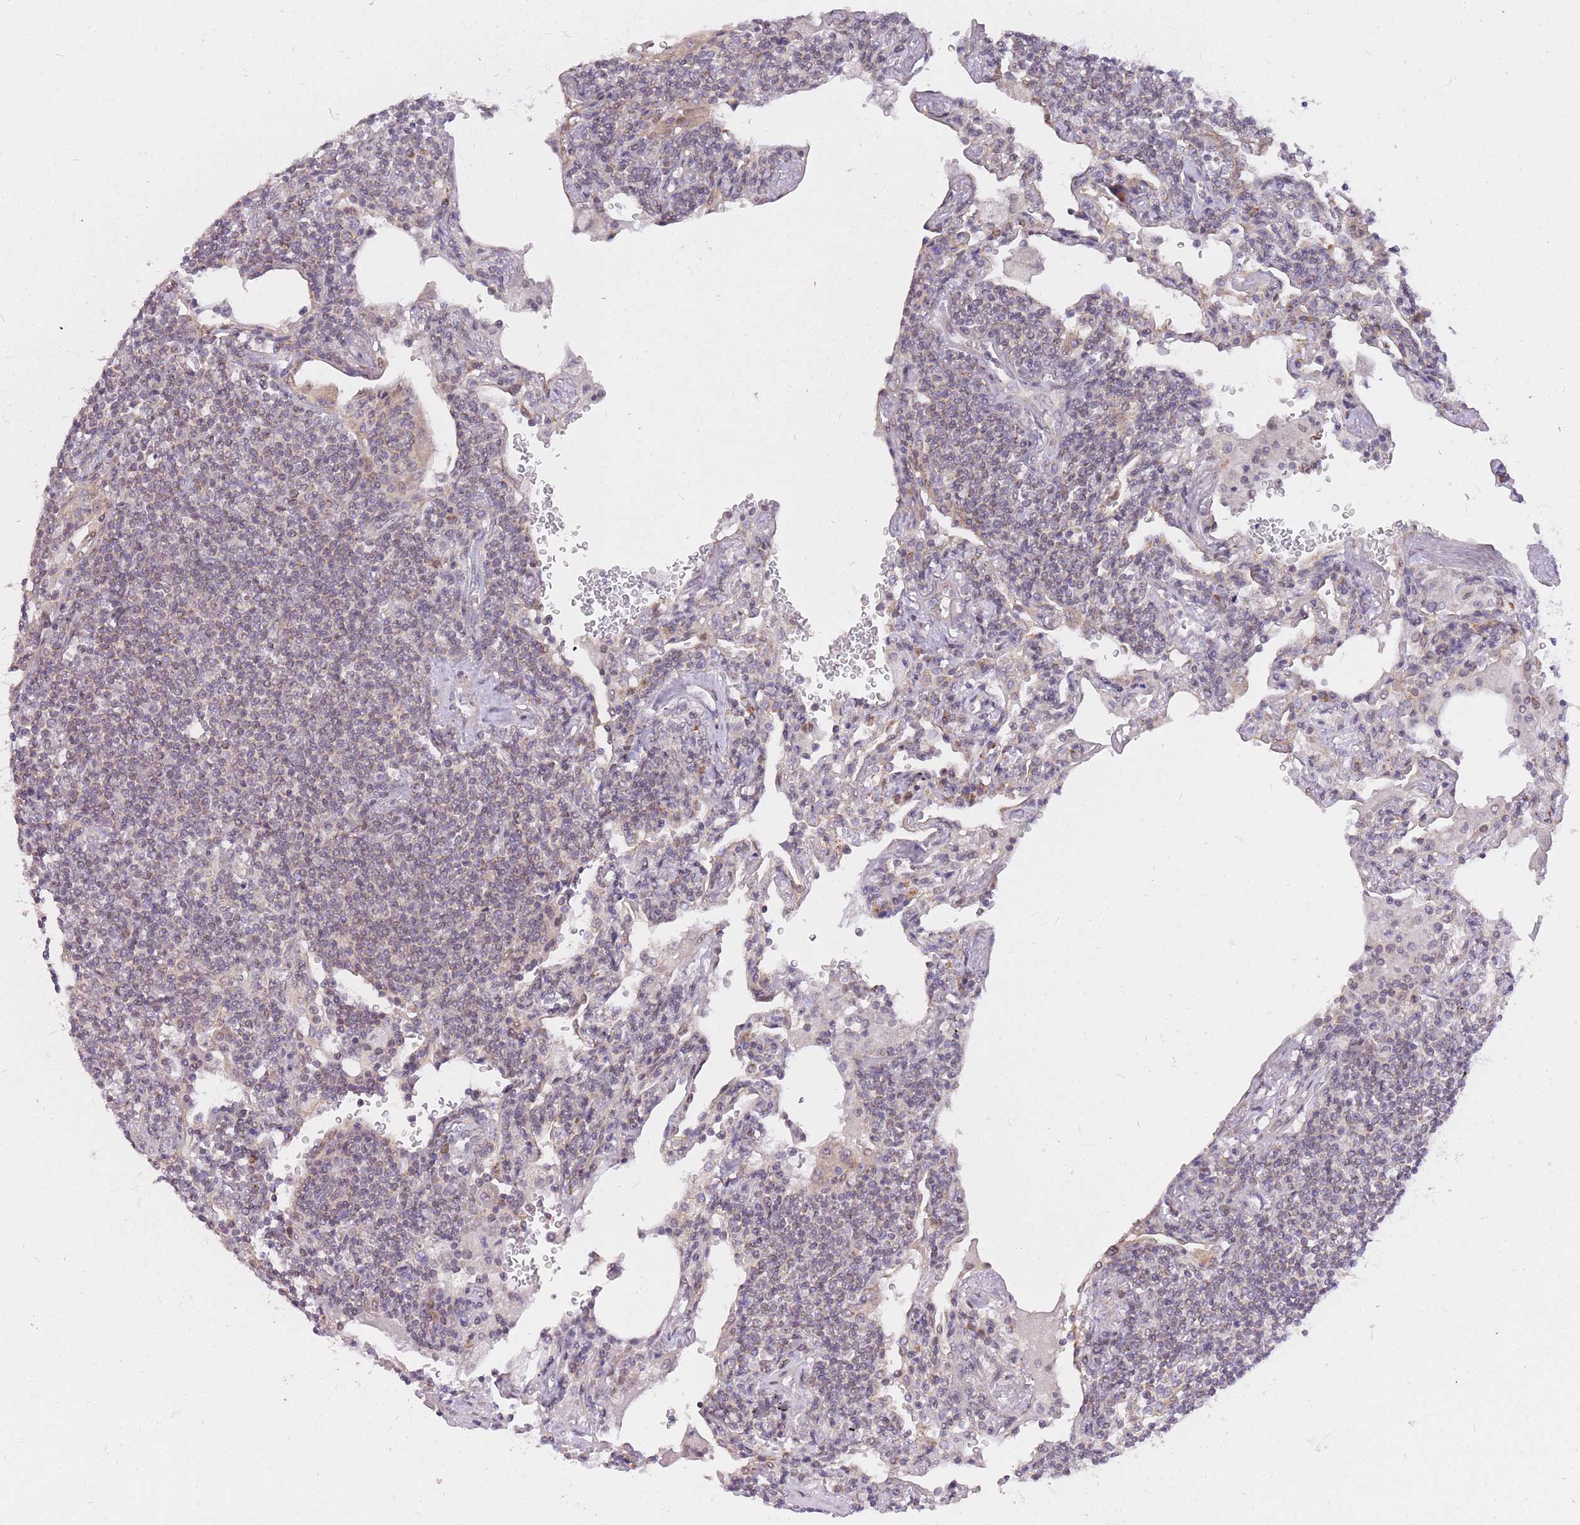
{"staining": {"intensity": "negative", "quantity": "none", "location": "none"}, "tissue": "lymphoma", "cell_type": "Tumor cells", "image_type": "cancer", "snomed": [{"axis": "morphology", "description": "Malignant lymphoma, non-Hodgkin's type, Low grade"}, {"axis": "topography", "description": "Lung"}], "caption": "An image of human low-grade malignant lymphoma, non-Hodgkin's type is negative for staining in tumor cells. (Brightfield microscopy of DAB immunohistochemistry at high magnification).", "gene": "MINDY2", "patient": {"sex": "female", "age": 71}}